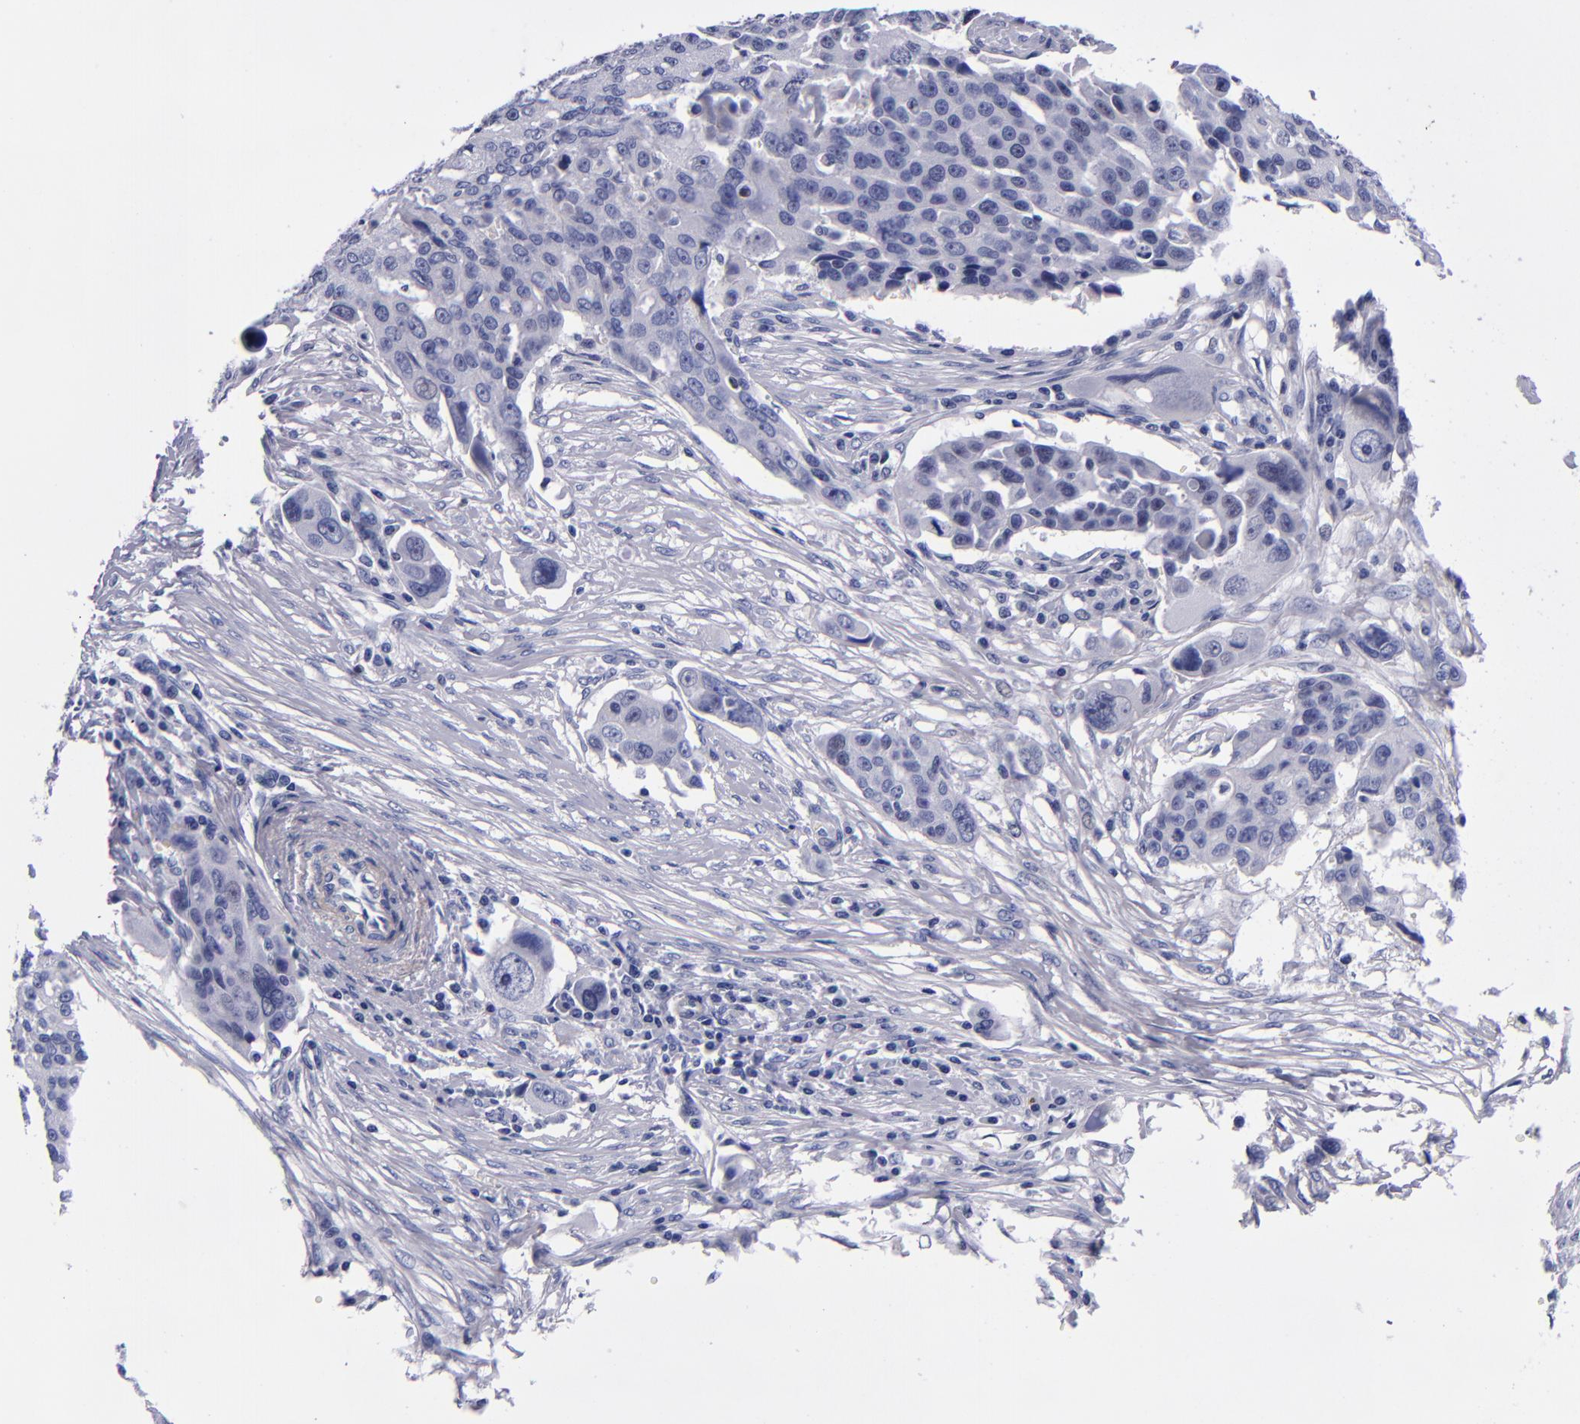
{"staining": {"intensity": "negative", "quantity": "none", "location": "none"}, "tissue": "ovarian cancer", "cell_type": "Tumor cells", "image_type": "cancer", "snomed": [{"axis": "morphology", "description": "Carcinoma, endometroid"}, {"axis": "topography", "description": "Ovary"}], "caption": "Immunohistochemistry of human ovarian cancer reveals no staining in tumor cells.", "gene": "MCM7", "patient": {"sex": "female", "age": 75}}